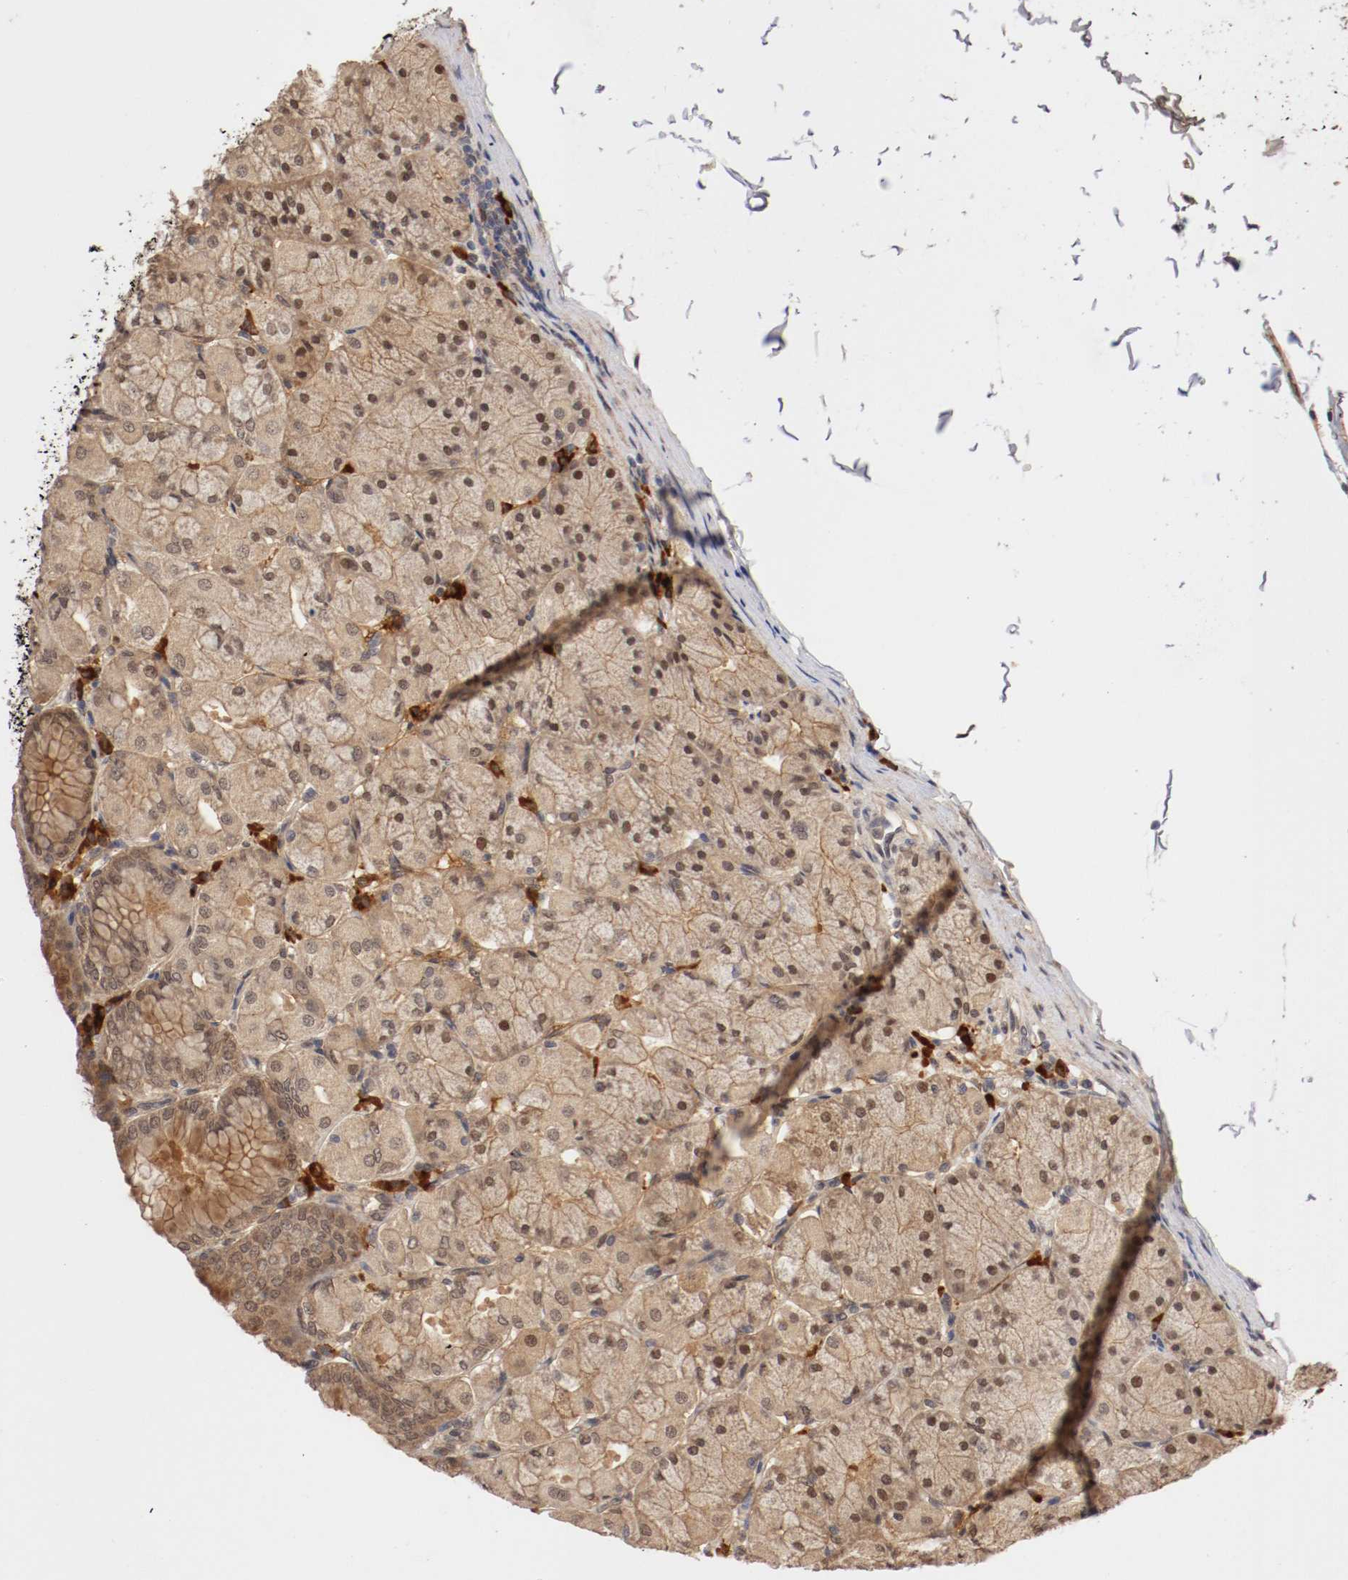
{"staining": {"intensity": "moderate", "quantity": ">75%", "location": "cytoplasmic/membranous,nuclear"}, "tissue": "stomach", "cell_type": "Glandular cells", "image_type": "normal", "snomed": [{"axis": "morphology", "description": "Normal tissue, NOS"}, {"axis": "topography", "description": "Stomach, upper"}], "caption": "Protein expression by immunohistochemistry exhibits moderate cytoplasmic/membranous,nuclear positivity in about >75% of glandular cells in normal stomach.", "gene": "DNMT3B", "patient": {"sex": "female", "age": 56}}